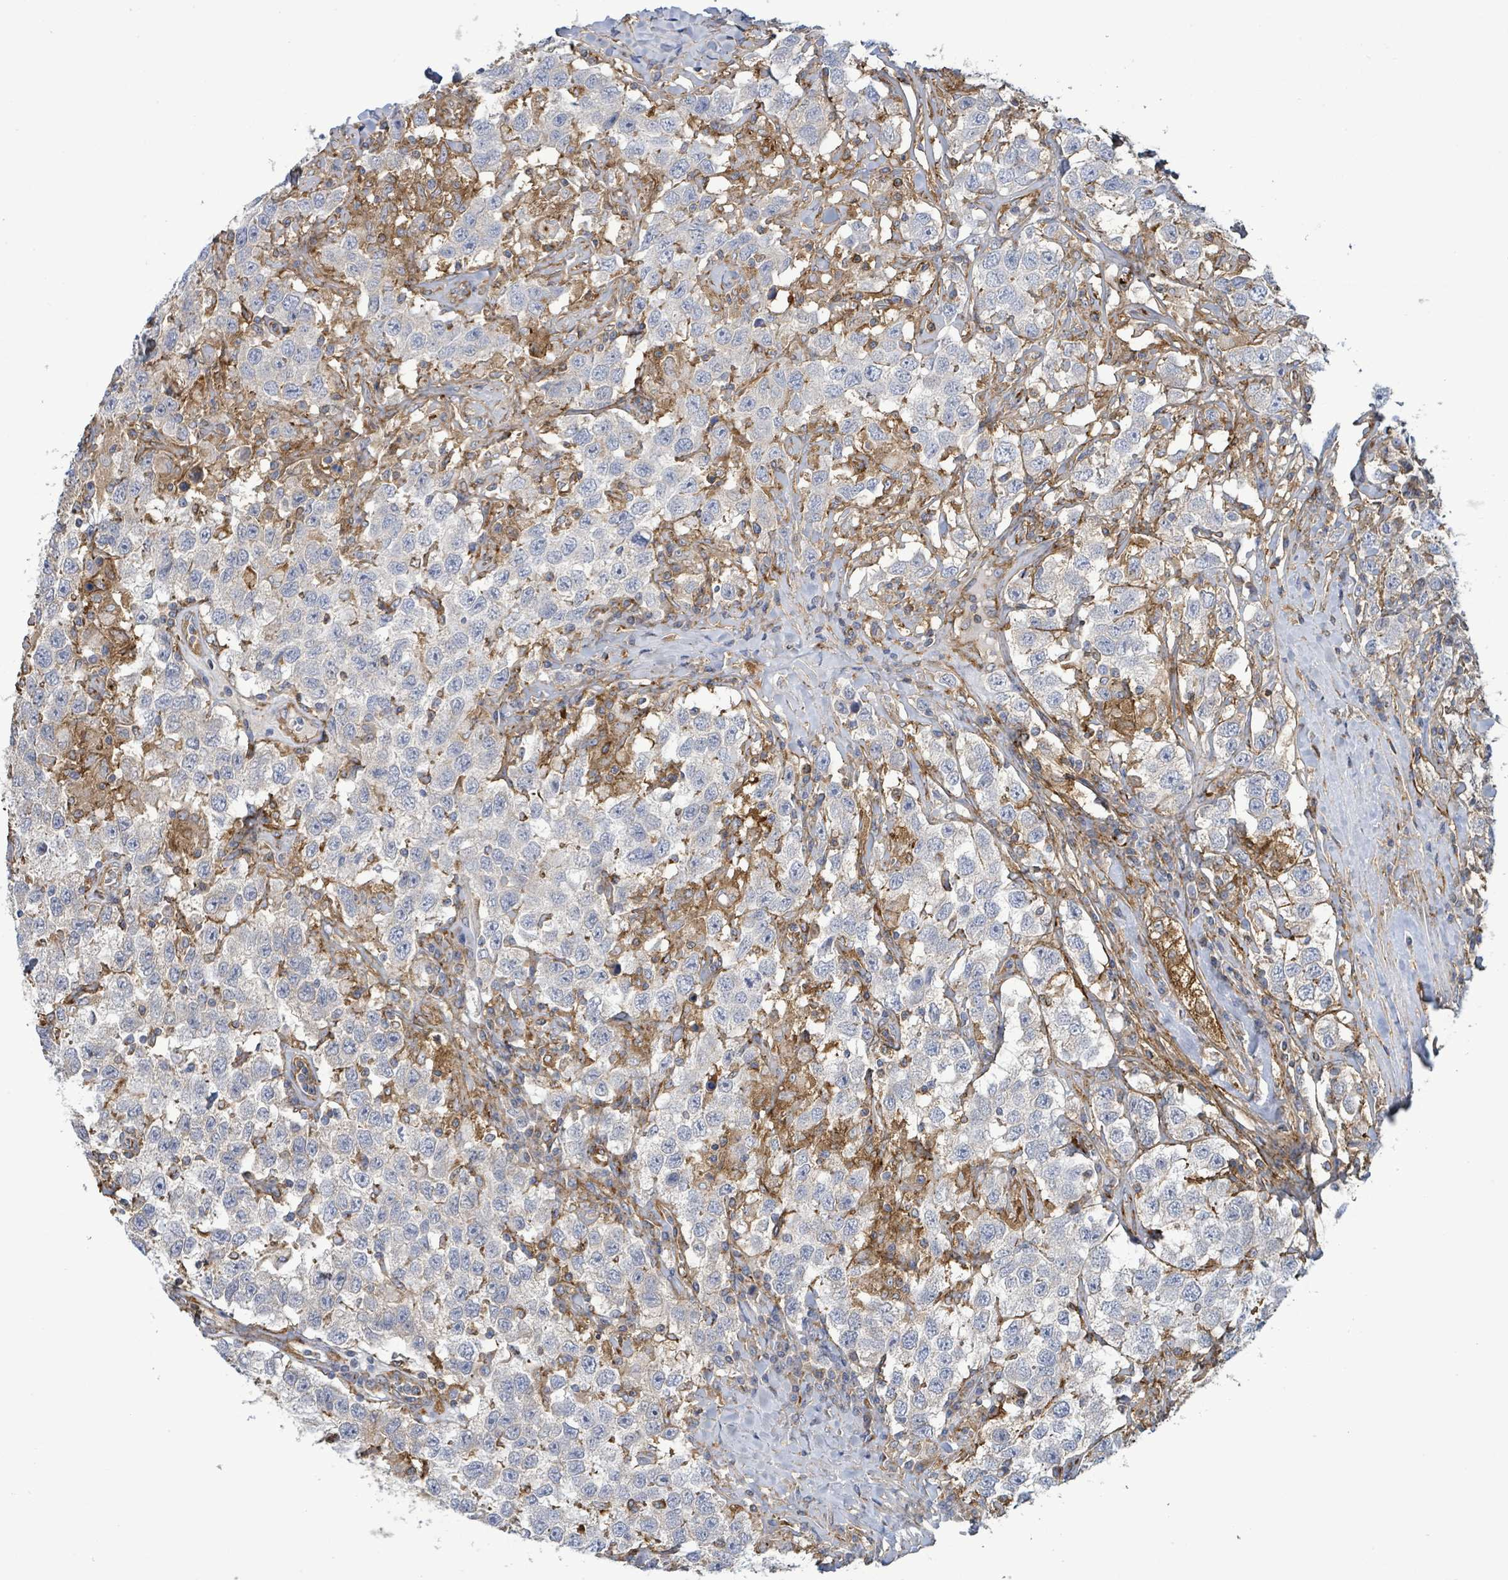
{"staining": {"intensity": "negative", "quantity": "none", "location": "none"}, "tissue": "testis cancer", "cell_type": "Tumor cells", "image_type": "cancer", "snomed": [{"axis": "morphology", "description": "Seminoma, NOS"}, {"axis": "topography", "description": "Testis"}], "caption": "This is a histopathology image of immunohistochemistry staining of testis seminoma, which shows no positivity in tumor cells. (DAB (3,3'-diaminobenzidine) immunohistochemistry, high magnification).", "gene": "EGFL7", "patient": {"sex": "male", "age": 41}}